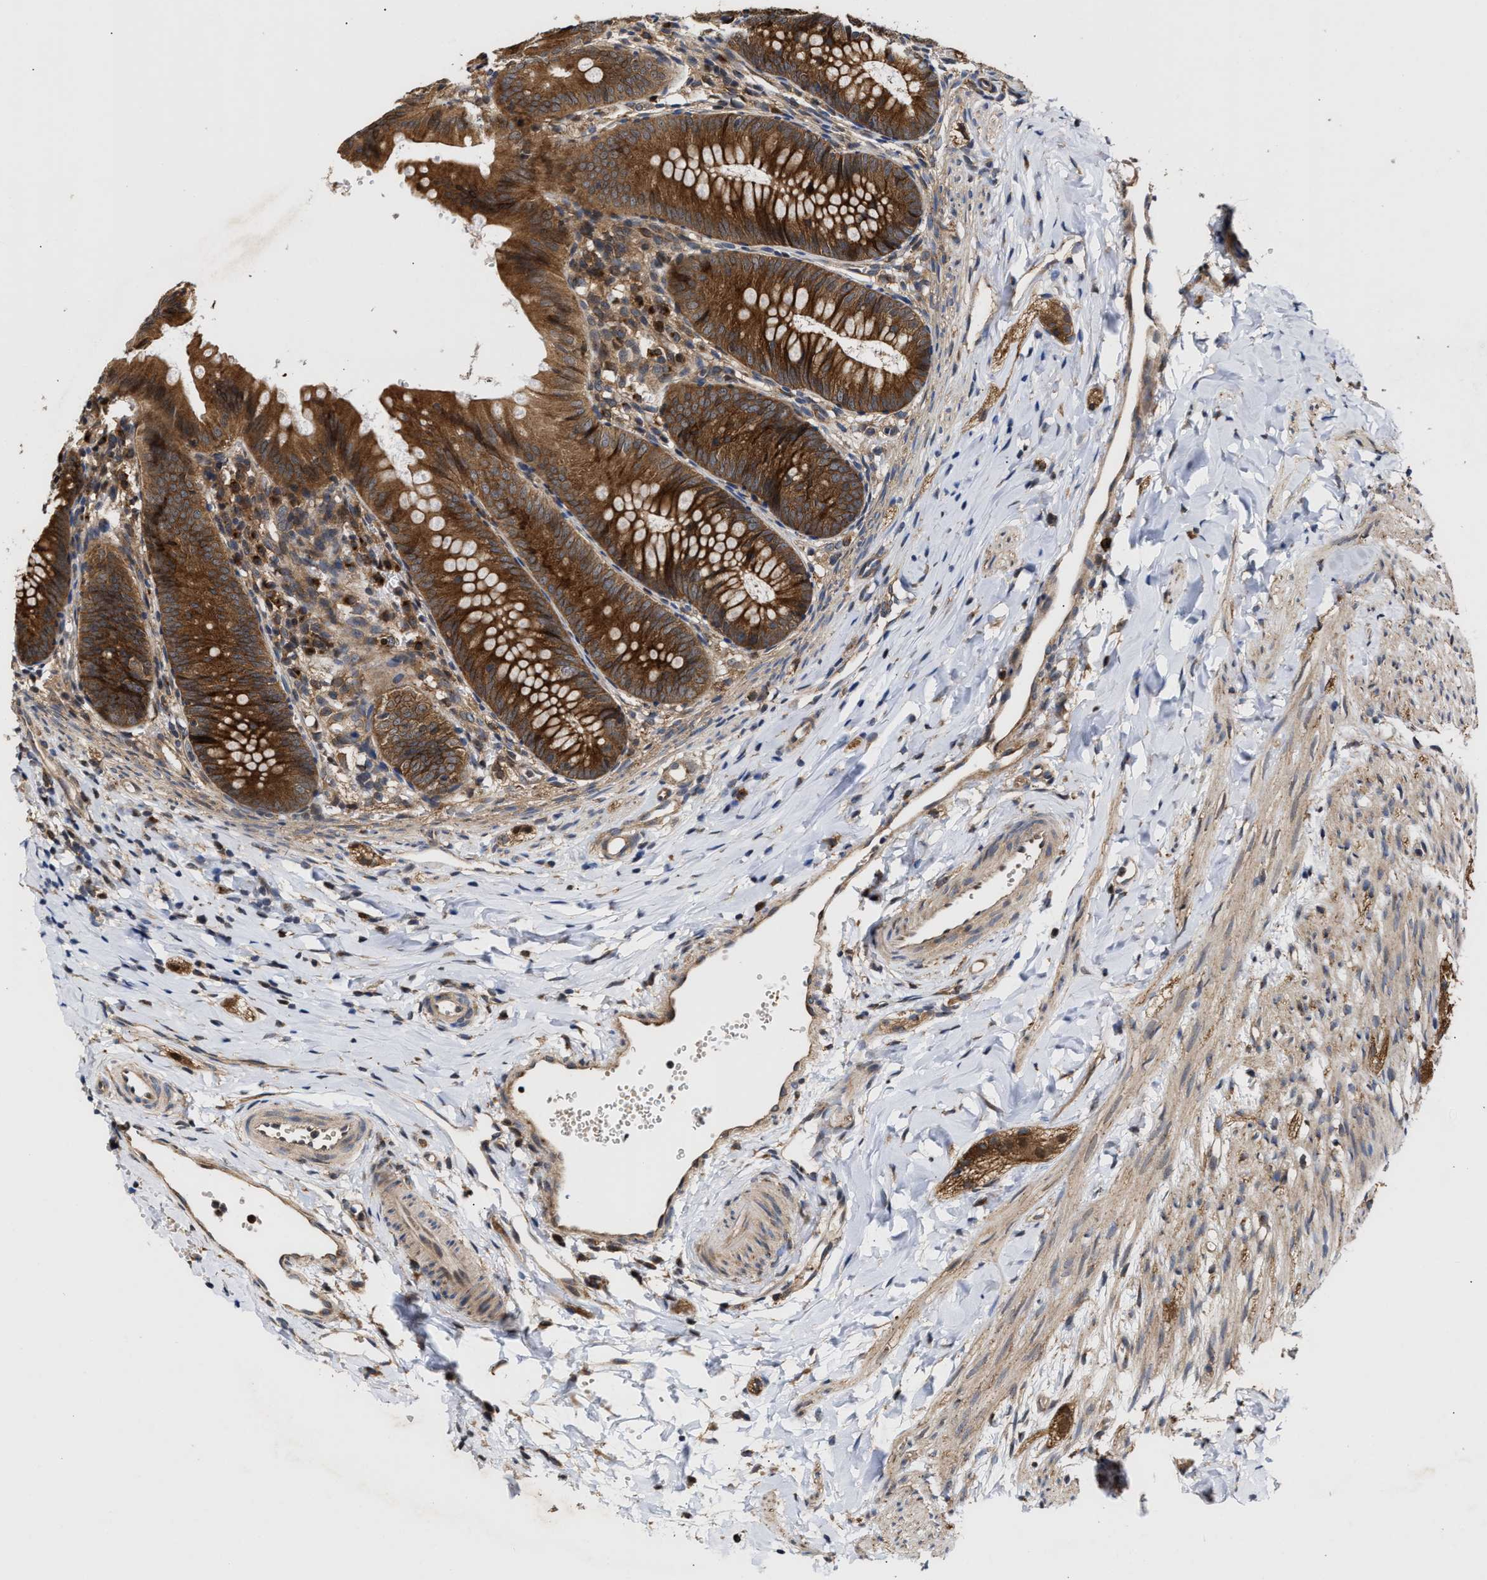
{"staining": {"intensity": "strong", "quantity": ">75%", "location": "cytoplasmic/membranous"}, "tissue": "appendix", "cell_type": "Glandular cells", "image_type": "normal", "snomed": [{"axis": "morphology", "description": "Normal tissue, NOS"}, {"axis": "topography", "description": "Appendix"}], "caption": "Brown immunohistochemical staining in benign human appendix displays strong cytoplasmic/membranous staining in approximately >75% of glandular cells.", "gene": "CLIP2", "patient": {"sex": "male", "age": 1}}